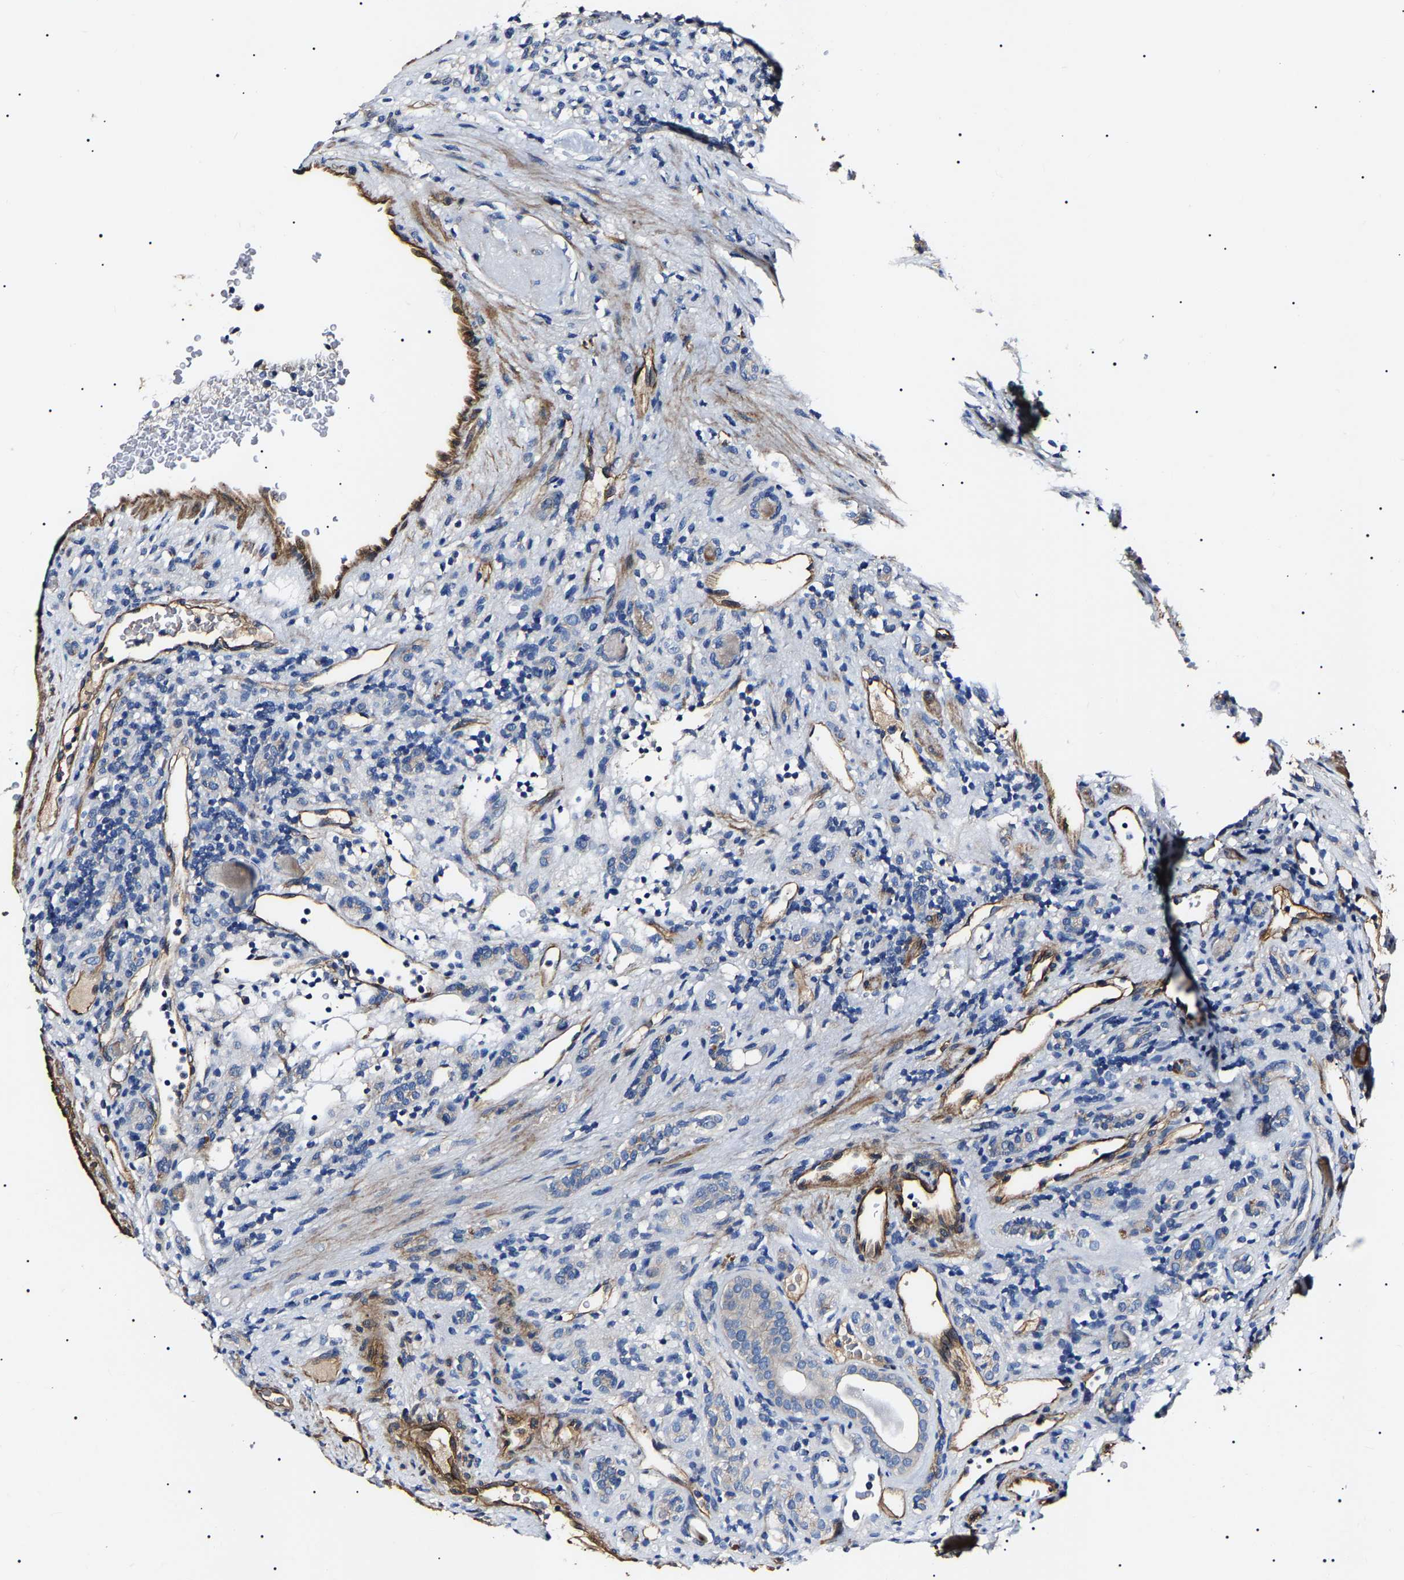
{"staining": {"intensity": "negative", "quantity": "none", "location": "none"}, "tissue": "renal cancer", "cell_type": "Tumor cells", "image_type": "cancer", "snomed": [{"axis": "morphology", "description": "Normal tissue, NOS"}, {"axis": "morphology", "description": "Adenocarcinoma, NOS"}, {"axis": "topography", "description": "Kidney"}], "caption": "An immunohistochemistry micrograph of renal cancer (adenocarcinoma) is shown. There is no staining in tumor cells of renal cancer (adenocarcinoma).", "gene": "KLHL42", "patient": {"sex": "female", "age": 72}}